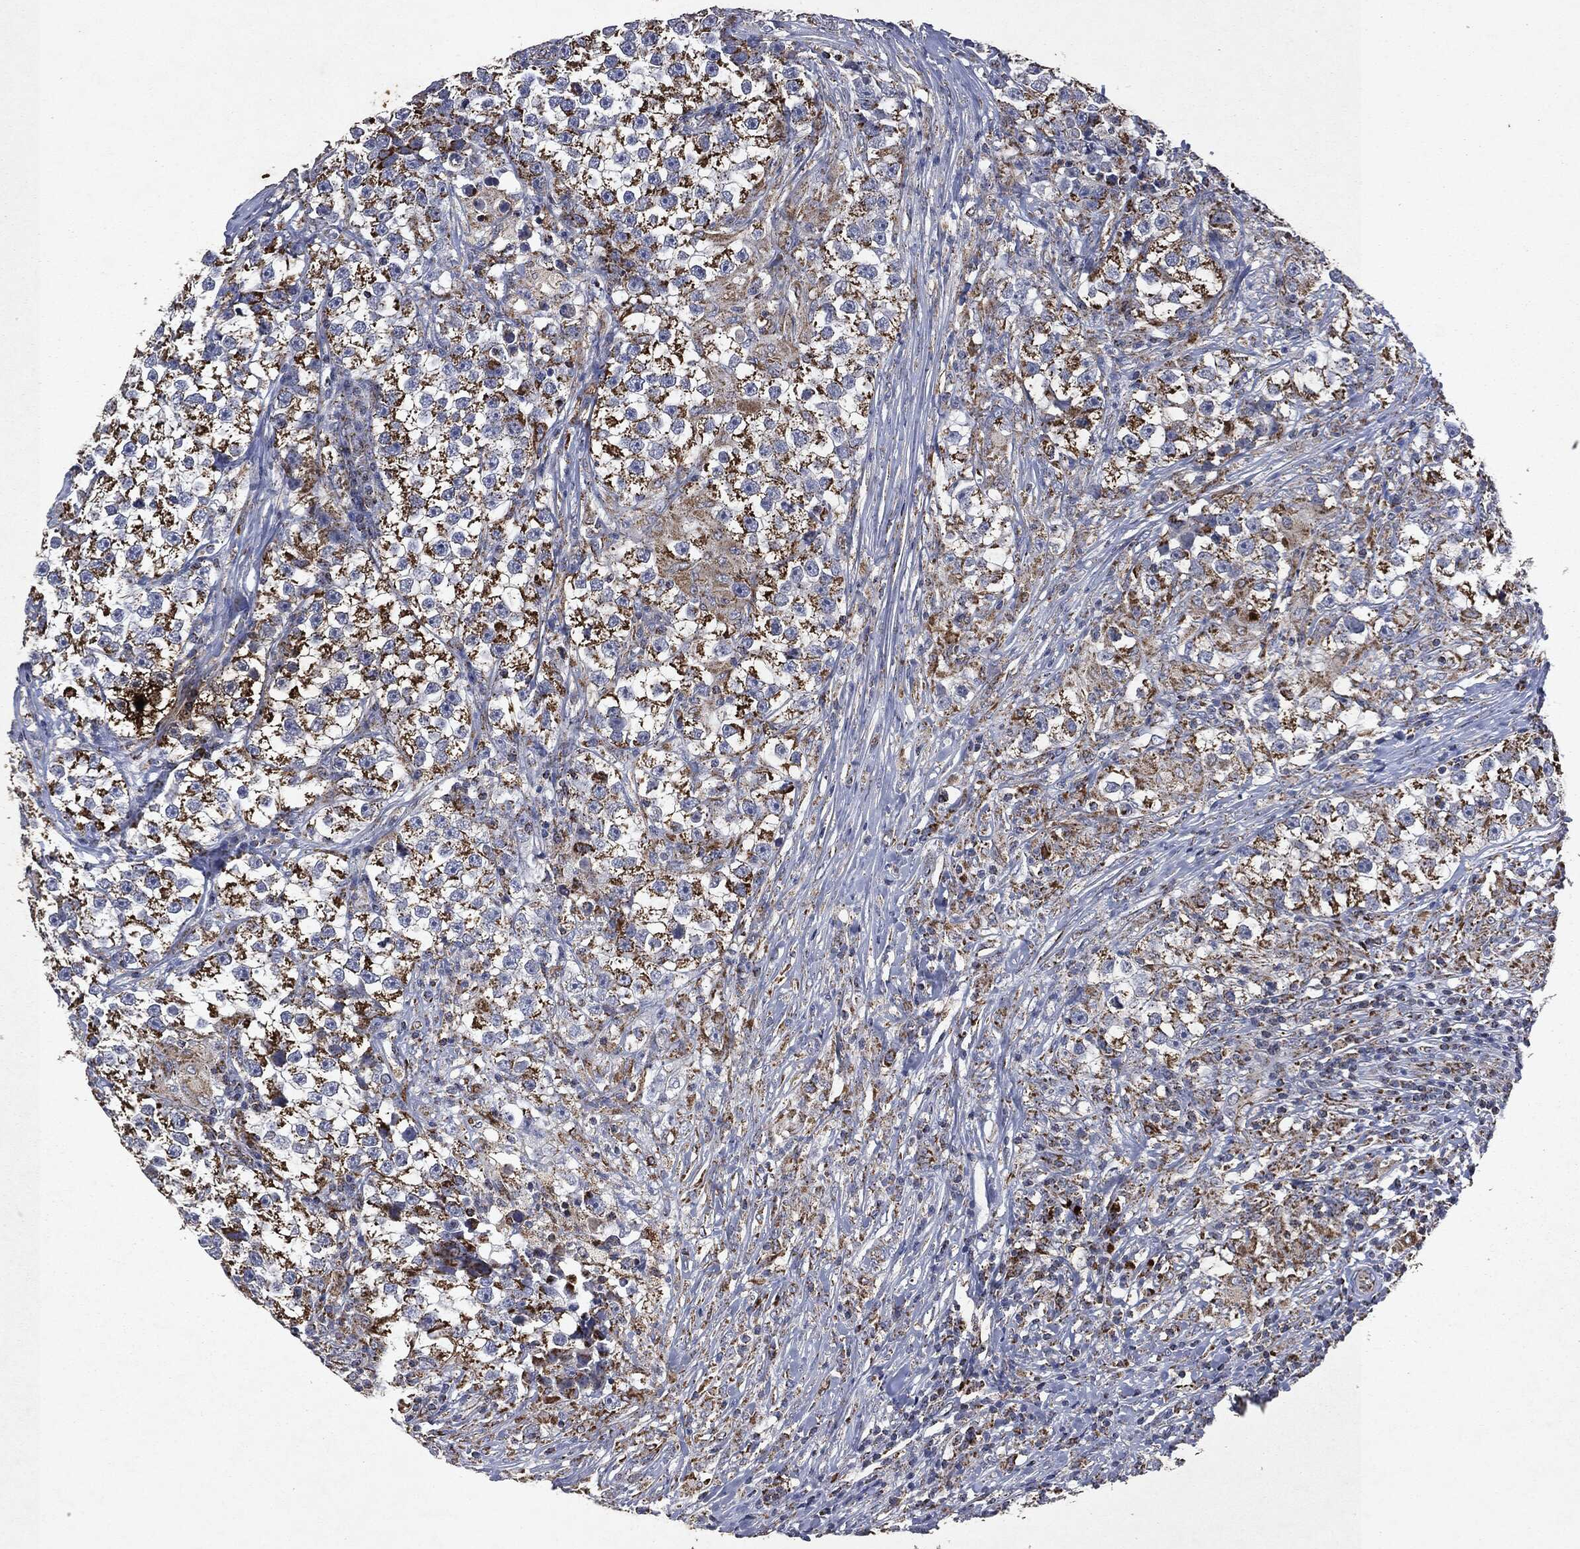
{"staining": {"intensity": "strong", "quantity": ">75%", "location": "cytoplasmic/membranous"}, "tissue": "testis cancer", "cell_type": "Tumor cells", "image_type": "cancer", "snomed": [{"axis": "morphology", "description": "Seminoma, NOS"}, {"axis": "topography", "description": "Testis"}], "caption": "The image shows staining of testis cancer, revealing strong cytoplasmic/membranous protein staining (brown color) within tumor cells.", "gene": "RYK", "patient": {"sex": "male", "age": 46}}